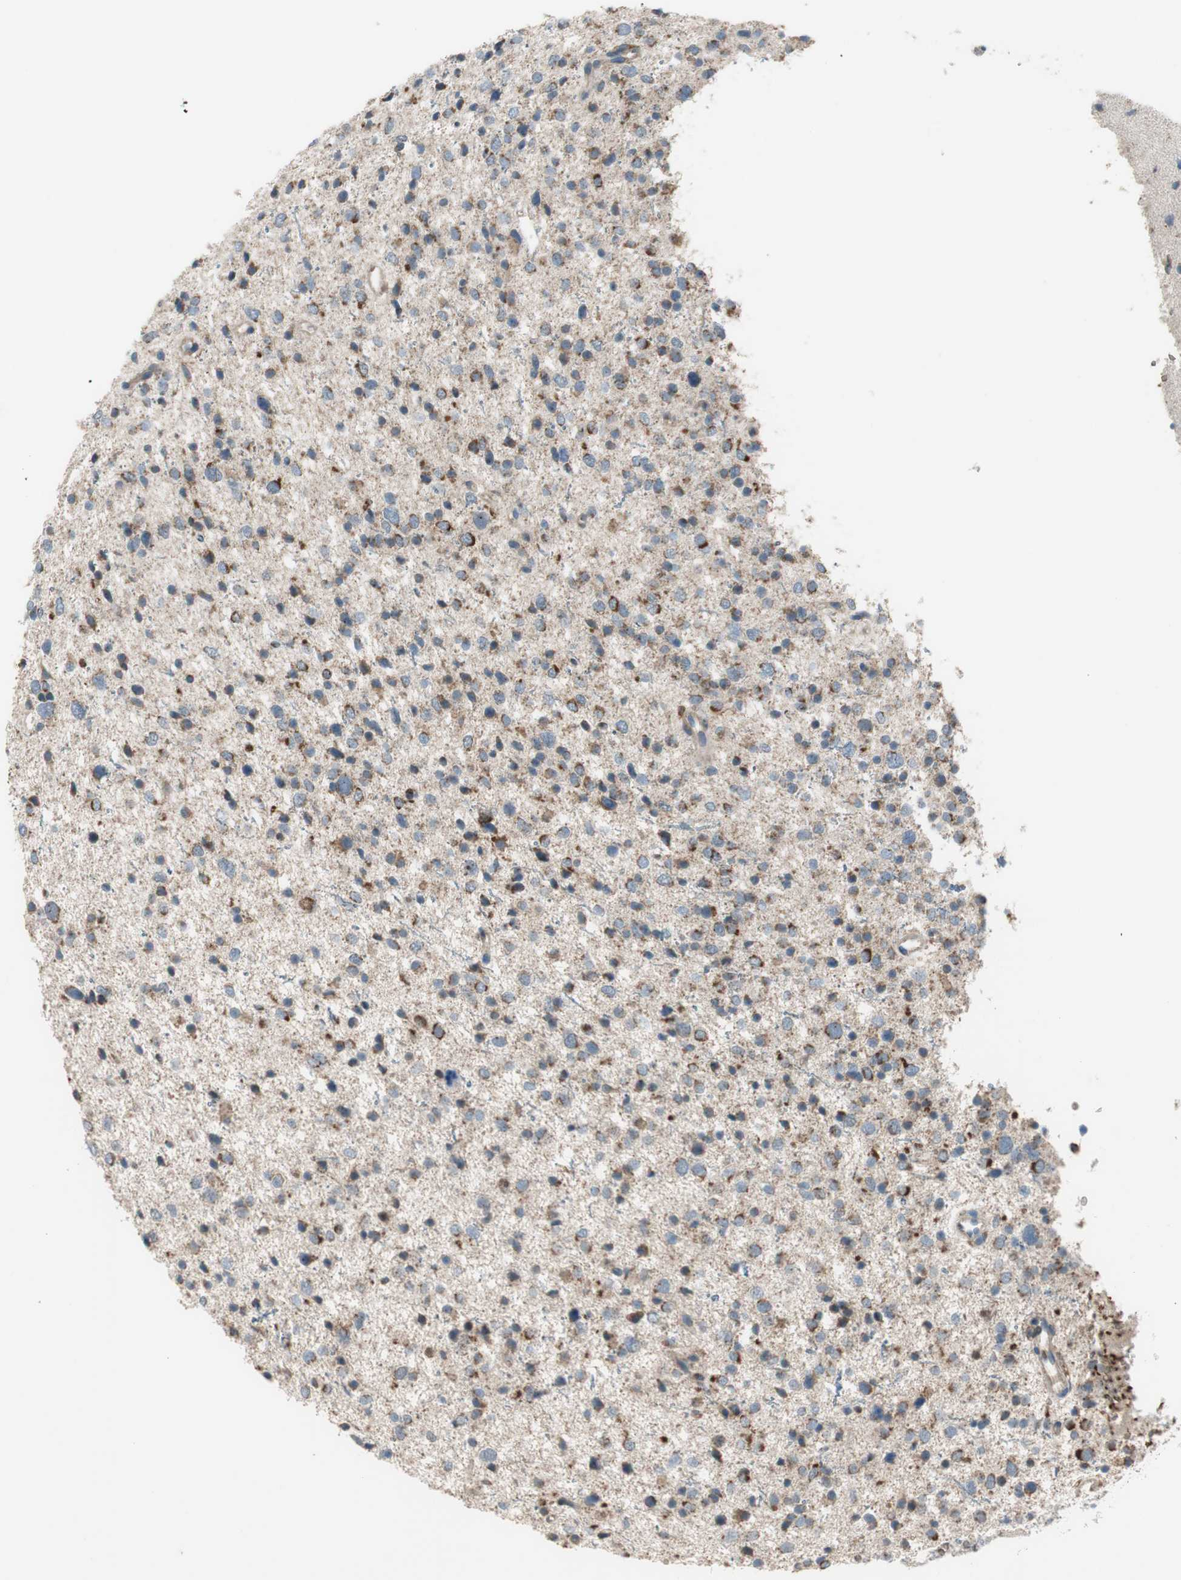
{"staining": {"intensity": "moderate", "quantity": "25%-75%", "location": "cytoplasmic/membranous"}, "tissue": "glioma", "cell_type": "Tumor cells", "image_type": "cancer", "snomed": [{"axis": "morphology", "description": "Glioma, malignant, Low grade"}, {"axis": "topography", "description": "Brain"}], "caption": "Malignant glioma (low-grade) stained for a protein (brown) demonstrates moderate cytoplasmic/membranous positive expression in about 25%-75% of tumor cells.", "gene": "GYPC", "patient": {"sex": "female", "age": 37}}